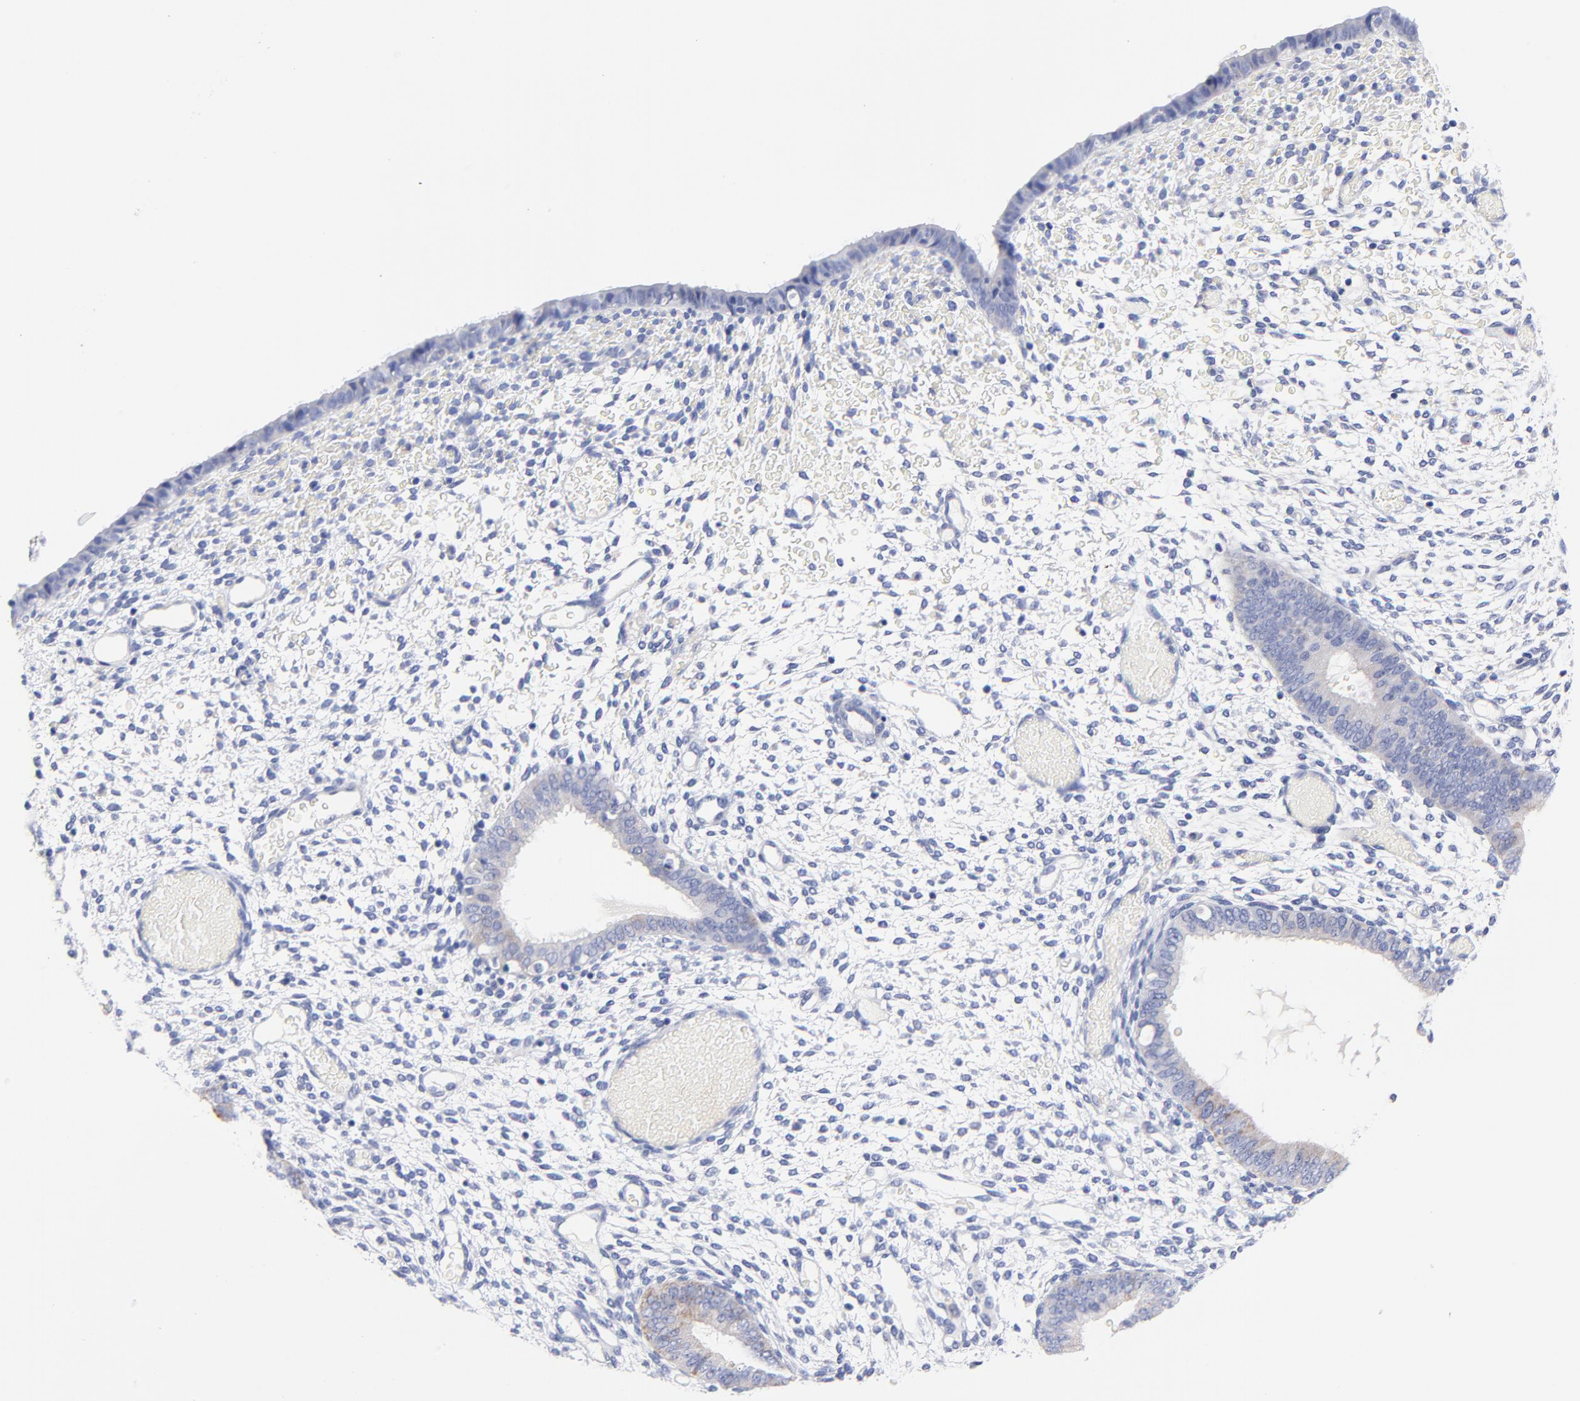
{"staining": {"intensity": "negative", "quantity": "none", "location": "none"}, "tissue": "endometrium", "cell_type": "Cells in endometrial stroma", "image_type": "normal", "snomed": [{"axis": "morphology", "description": "Normal tissue, NOS"}, {"axis": "topography", "description": "Endometrium"}], "caption": "High power microscopy photomicrograph of an immunohistochemistry photomicrograph of normal endometrium, revealing no significant staining in cells in endometrial stroma.", "gene": "FBXO10", "patient": {"sex": "female", "age": 42}}